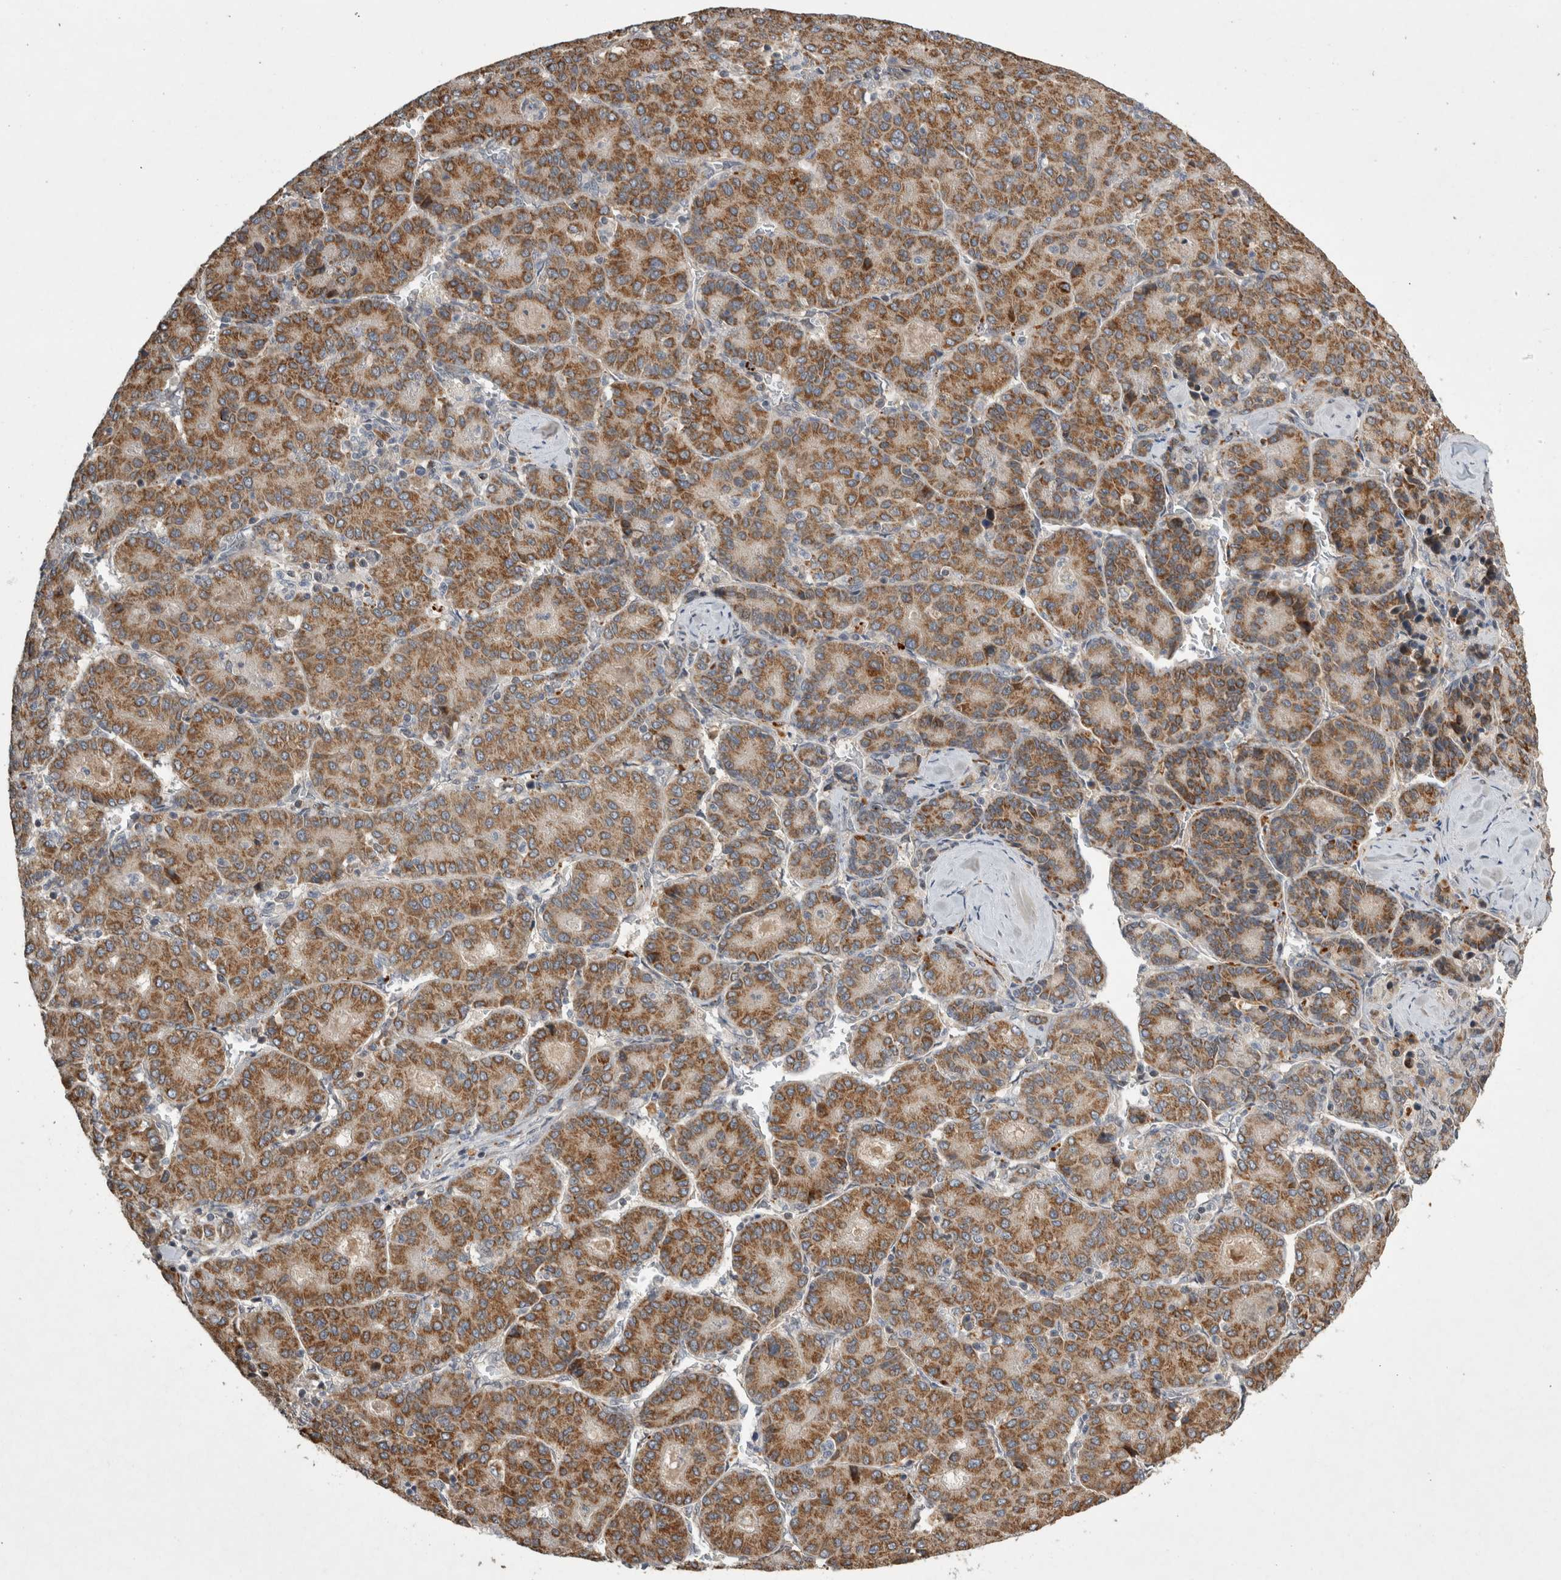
{"staining": {"intensity": "moderate", "quantity": ">75%", "location": "cytoplasmic/membranous"}, "tissue": "liver cancer", "cell_type": "Tumor cells", "image_type": "cancer", "snomed": [{"axis": "morphology", "description": "Carcinoma, Hepatocellular, NOS"}, {"axis": "topography", "description": "Liver"}], "caption": "Human liver cancer stained with a brown dye shows moderate cytoplasmic/membranous positive staining in about >75% of tumor cells.", "gene": "SERAC1", "patient": {"sex": "male", "age": 65}}